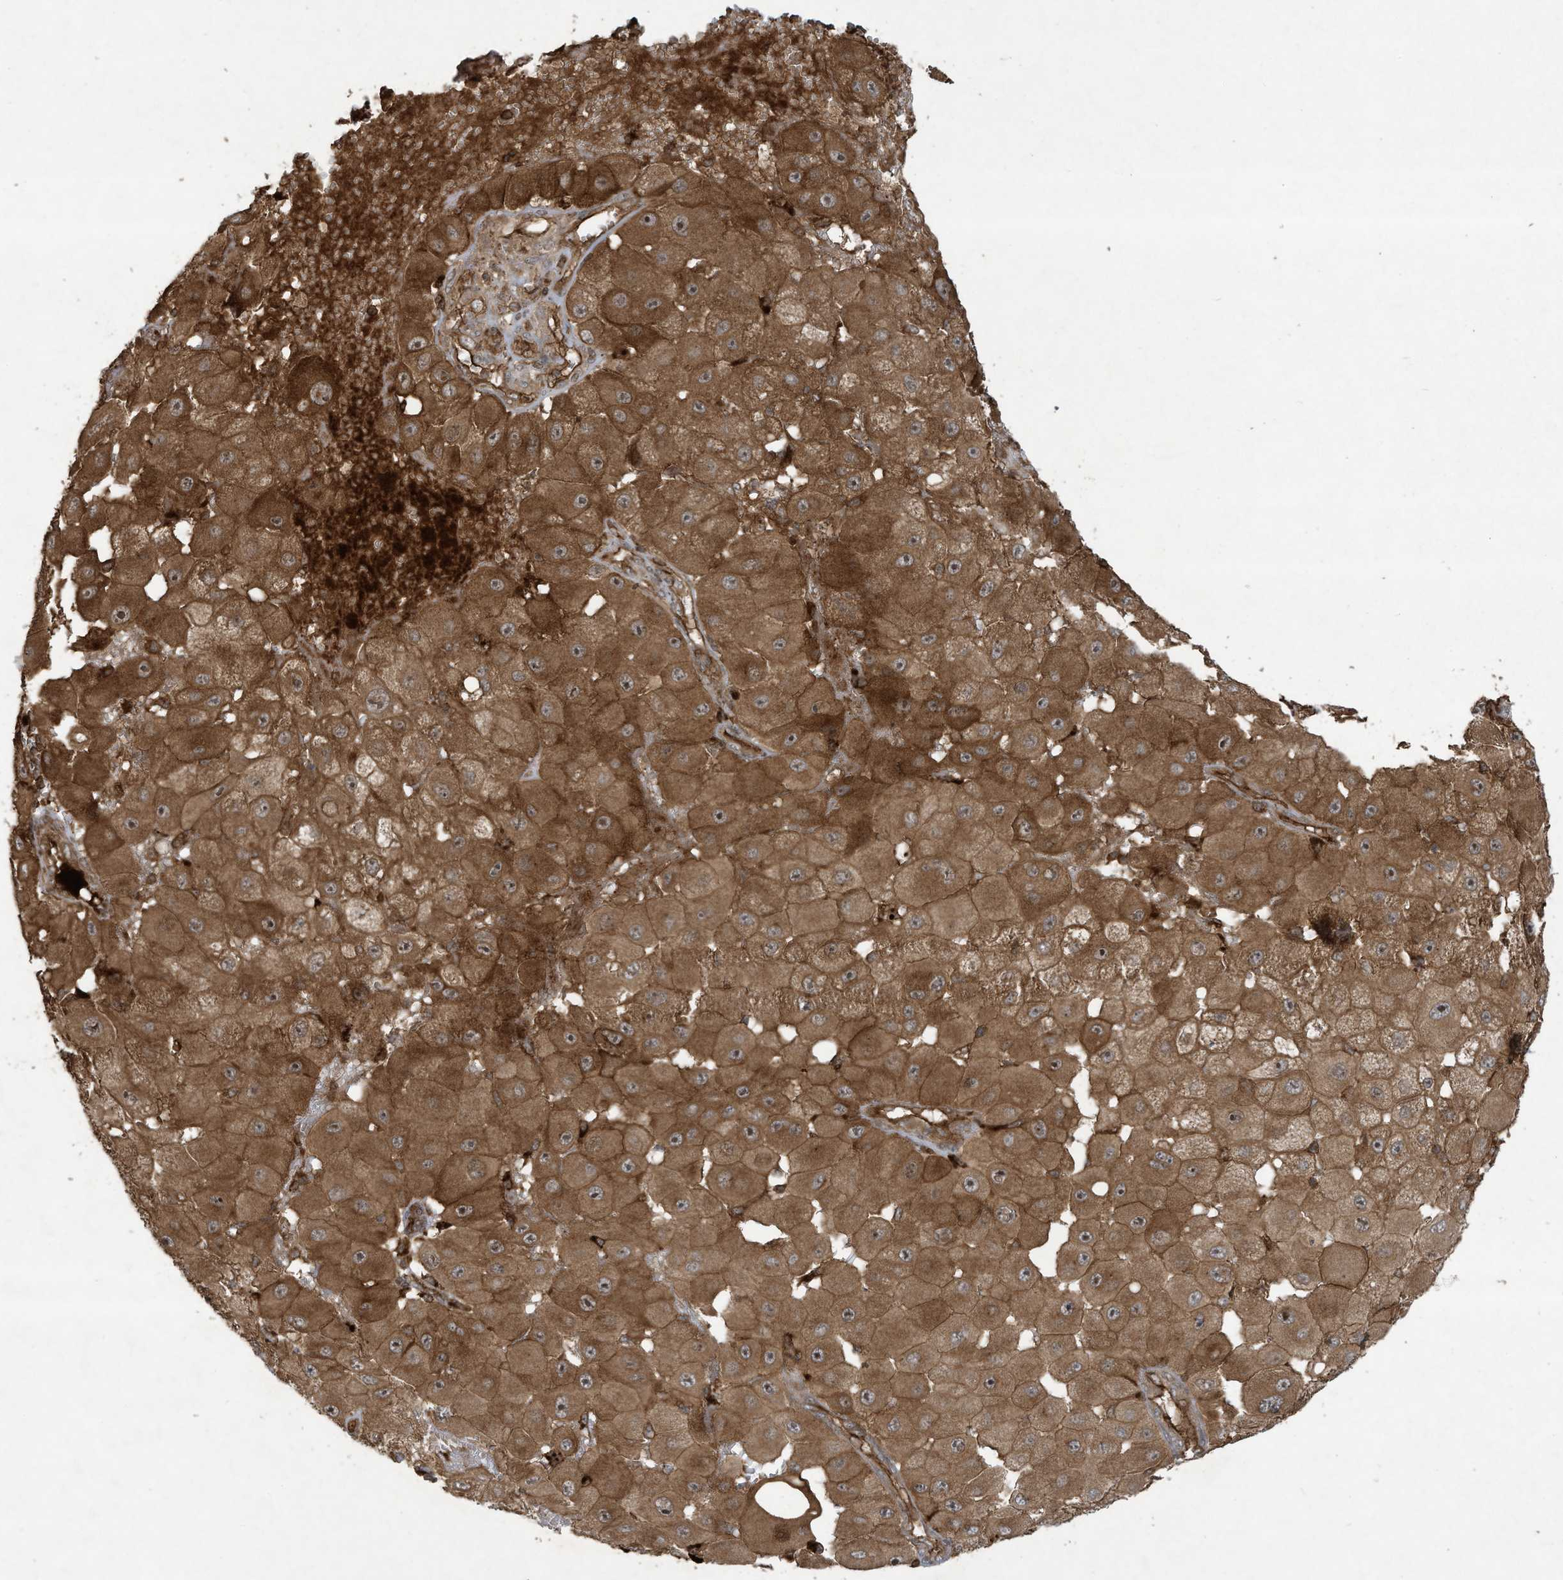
{"staining": {"intensity": "strong", "quantity": ">75%", "location": "cytoplasmic/membranous"}, "tissue": "melanoma", "cell_type": "Tumor cells", "image_type": "cancer", "snomed": [{"axis": "morphology", "description": "Malignant melanoma, NOS"}, {"axis": "topography", "description": "Skin"}], "caption": "IHC staining of melanoma, which reveals high levels of strong cytoplasmic/membranous positivity in approximately >75% of tumor cells indicating strong cytoplasmic/membranous protein staining. The staining was performed using DAB (brown) for protein detection and nuclei were counterstained in hematoxylin (blue).", "gene": "DDIT4", "patient": {"sex": "female", "age": 81}}